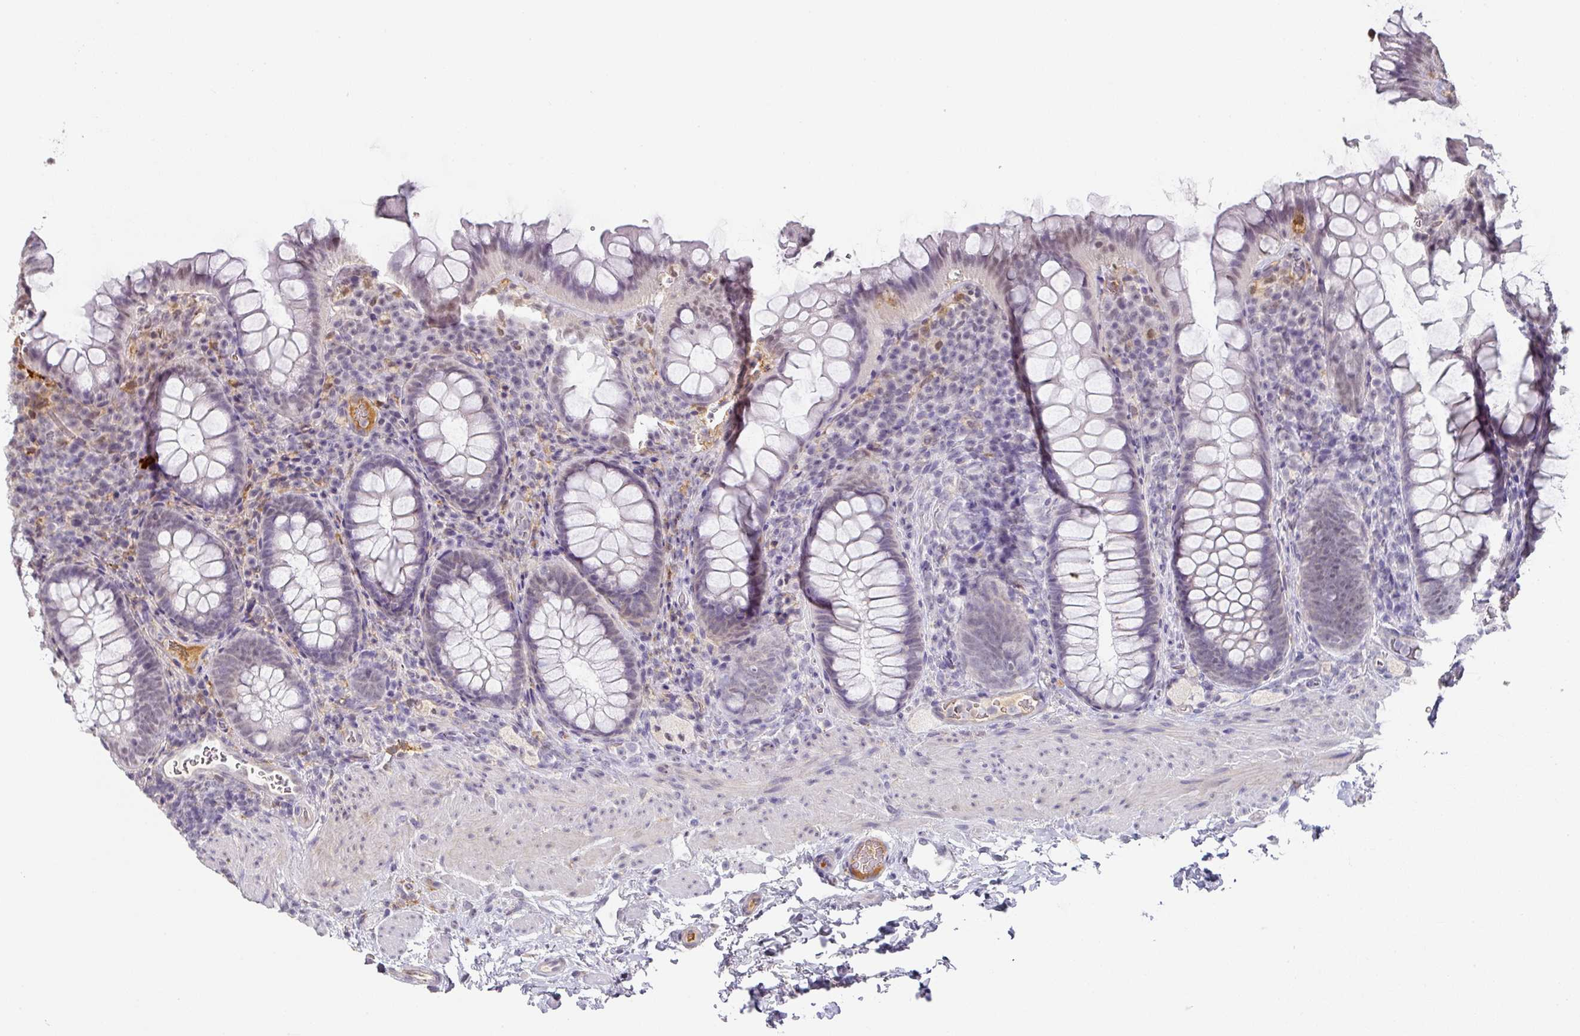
{"staining": {"intensity": "negative", "quantity": "none", "location": "none"}, "tissue": "rectum", "cell_type": "Glandular cells", "image_type": "normal", "snomed": [{"axis": "morphology", "description": "Normal tissue, NOS"}, {"axis": "topography", "description": "Rectum"}], "caption": "DAB (3,3'-diaminobenzidine) immunohistochemical staining of normal rectum displays no significant positivity in glandular cells. (DAB immunohistochemistry, high magnification).", "gene": "C1QB", "patient": {"sex": "female", "age": 69}}